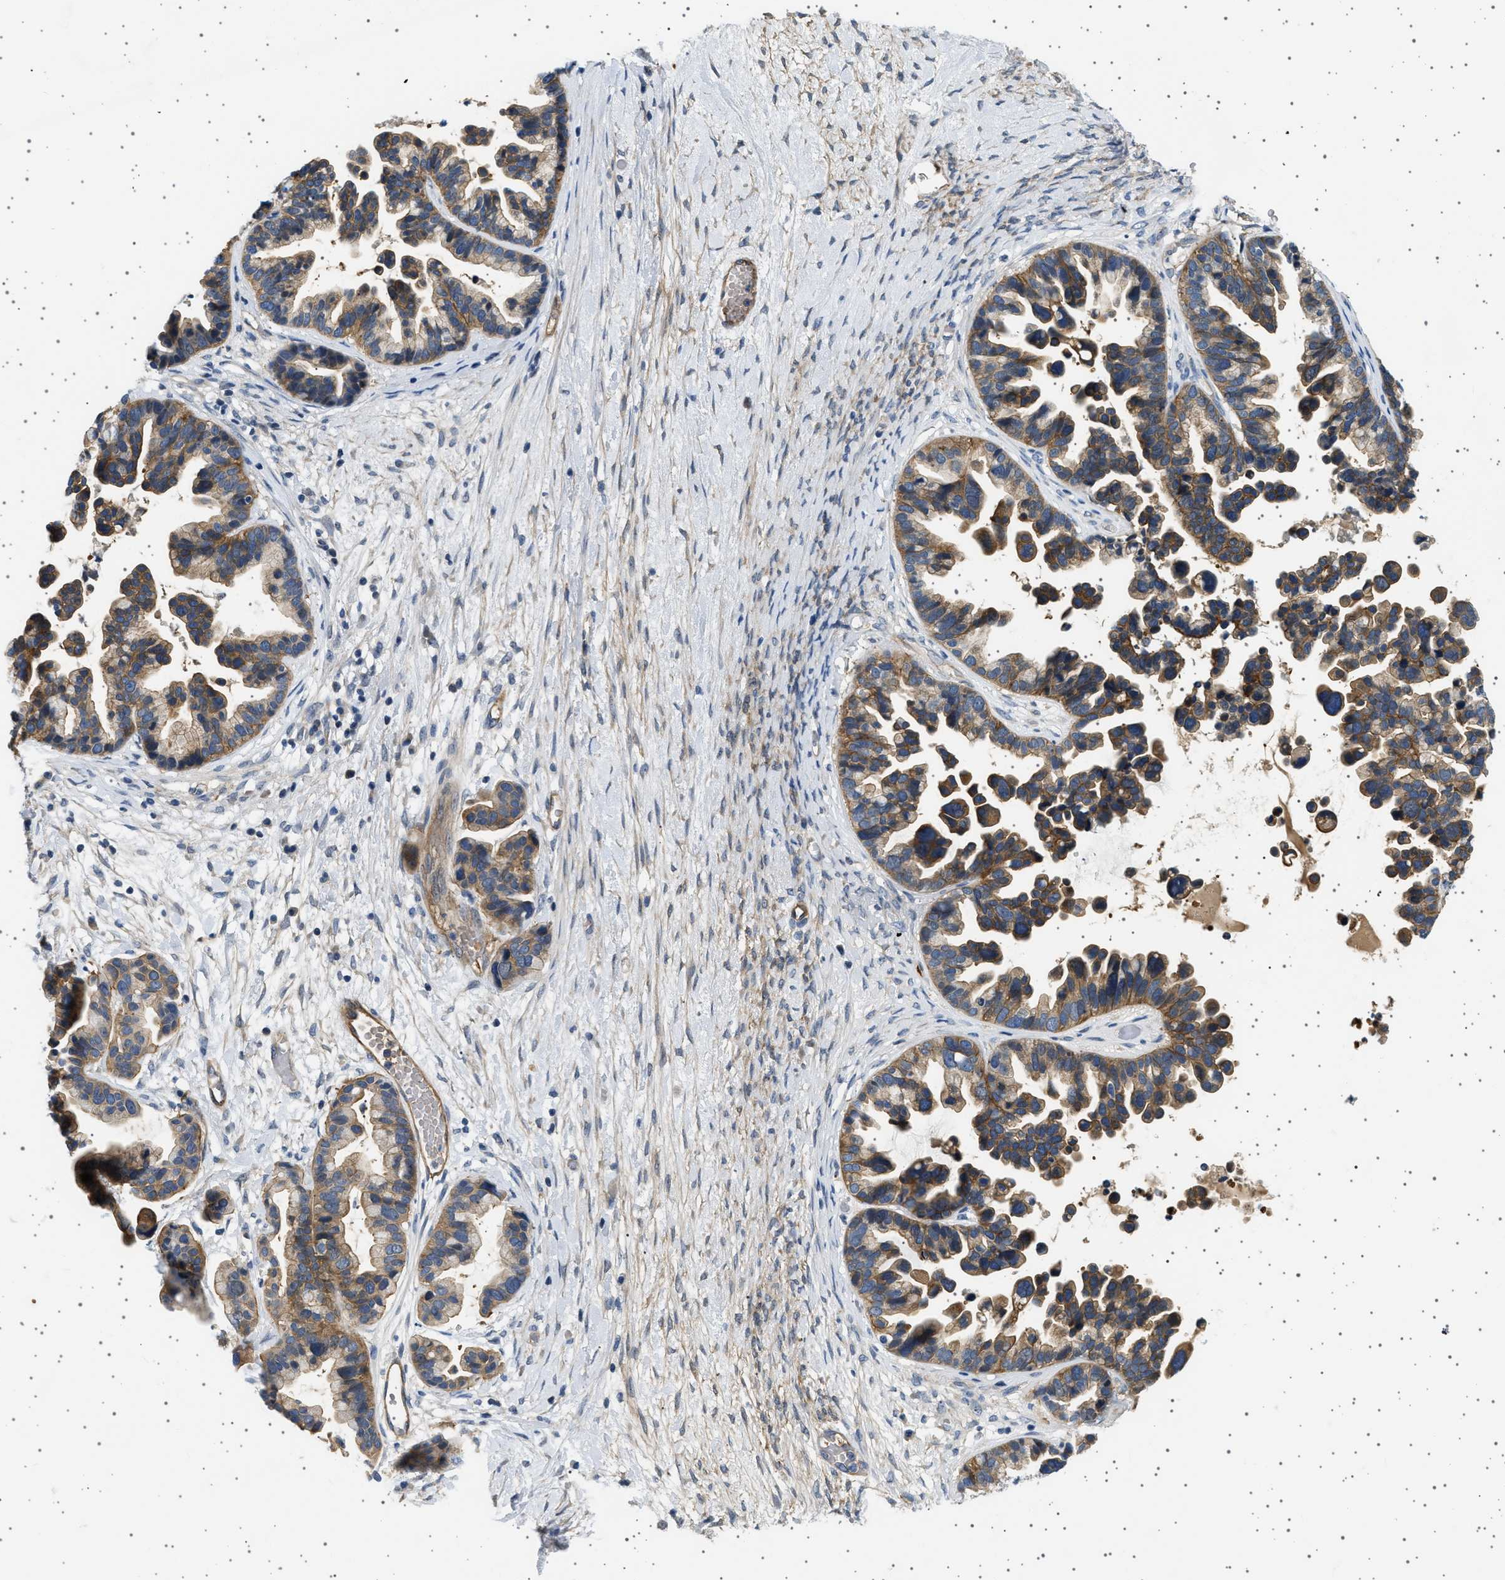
{"staining": {"intensity": "moderate", "quantity": ">75%", "location": "cytoplasmic/membranous"}, "tissue": "ovarian cancer", "cell_type": "Tumor cells", "image_type": "cancer", "snomed": [{"axis": "morphology", "description": "Cystadenocarcinoma, serous, NOS"}, {"axis": "topography", "description": "Ovary"}], "caption": "The image exhibits a brown stain indicating the presence of a protein in the cytoplasmic/membranous of tumor cells in ovarian cancer.", "gene": "PLPP6", "patient": {"sex": "female", "age": 56}}